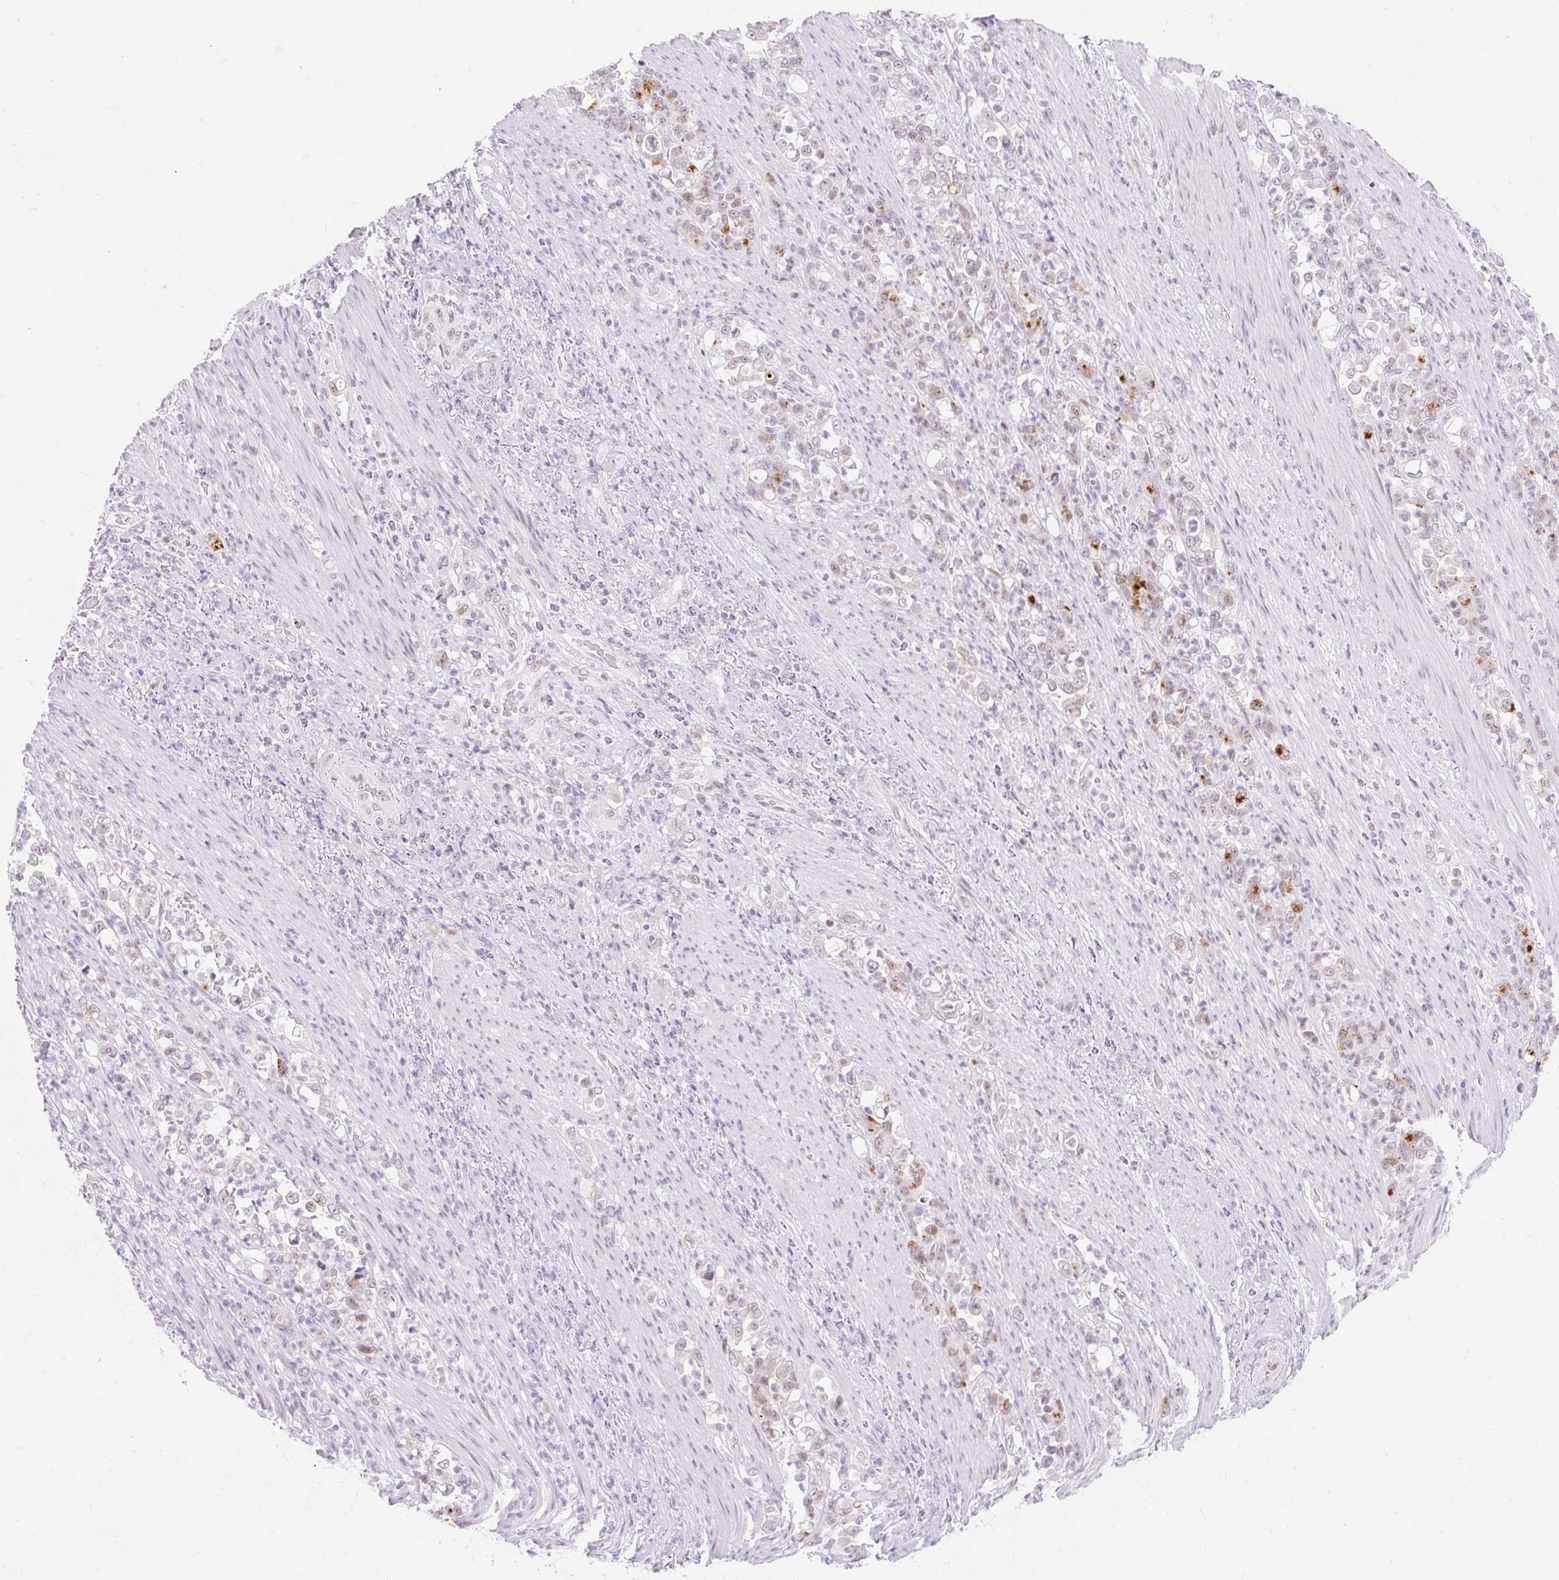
{"staining": {"intensity": "moderate", "quantity": "<25%", "location": "cytoplasmic/membranous"}, "tissue": "stomach cancer", "cell_type": "Tumor cells", "image_type": "cancer", "snomed": [{"axis": "morphology", "description": "Normal tissue, NOS"}, {"axis": "morphology", "description": "Adenocarcinoma, NOS"}, {"axis": "topography", "description": "Stomach"}], "caption": "A photomicrograph of stomach adenocarcinoma stained for a protein exhibits moderate cytoplasmic/membranous brown staining in tumor cells.", "gene": "H2BW1", "patient": {"sex": "female", "age": 79}}